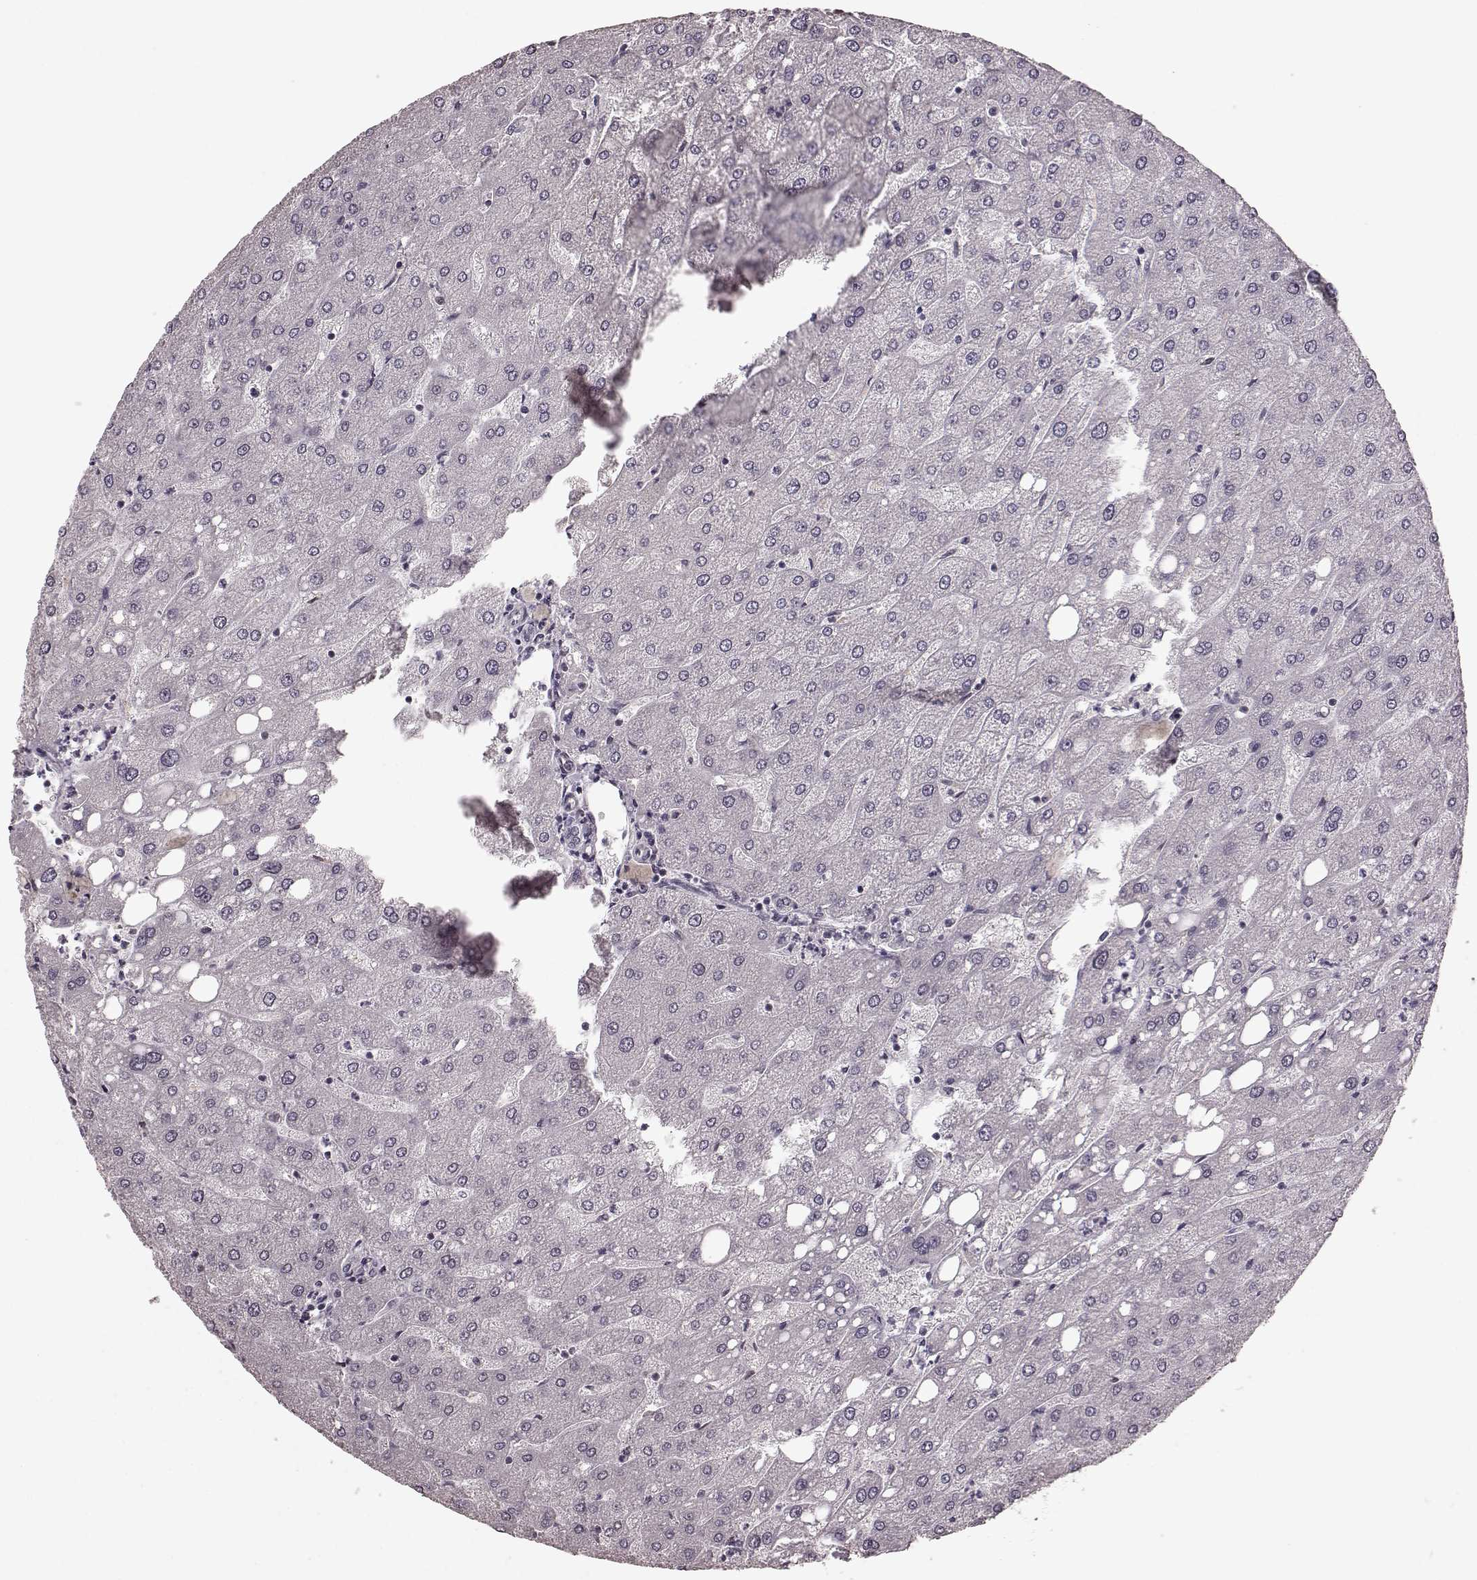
{"staining": {"intensity": "negative", "quantity": "none", "location": "none"}, "tissue": "liver", "cell_type": "Cholangiocytes", "image_type": "normal", "snomed": [{"axis": "morphology", "description": "Normal tissue, NOS"}, {"axis": "topography", "description": "Liver"}], "caption": "Liver was stained to show a protein in brown. There is no significant expression in cholangiocytes. (Stains: DAB immunohistochemistry with hematoxylin counter stain, Microscopy: brightfield microscopy at high magnification).", "gene": "NR2C1", "patient": {"sex": "male", "age": 67}}